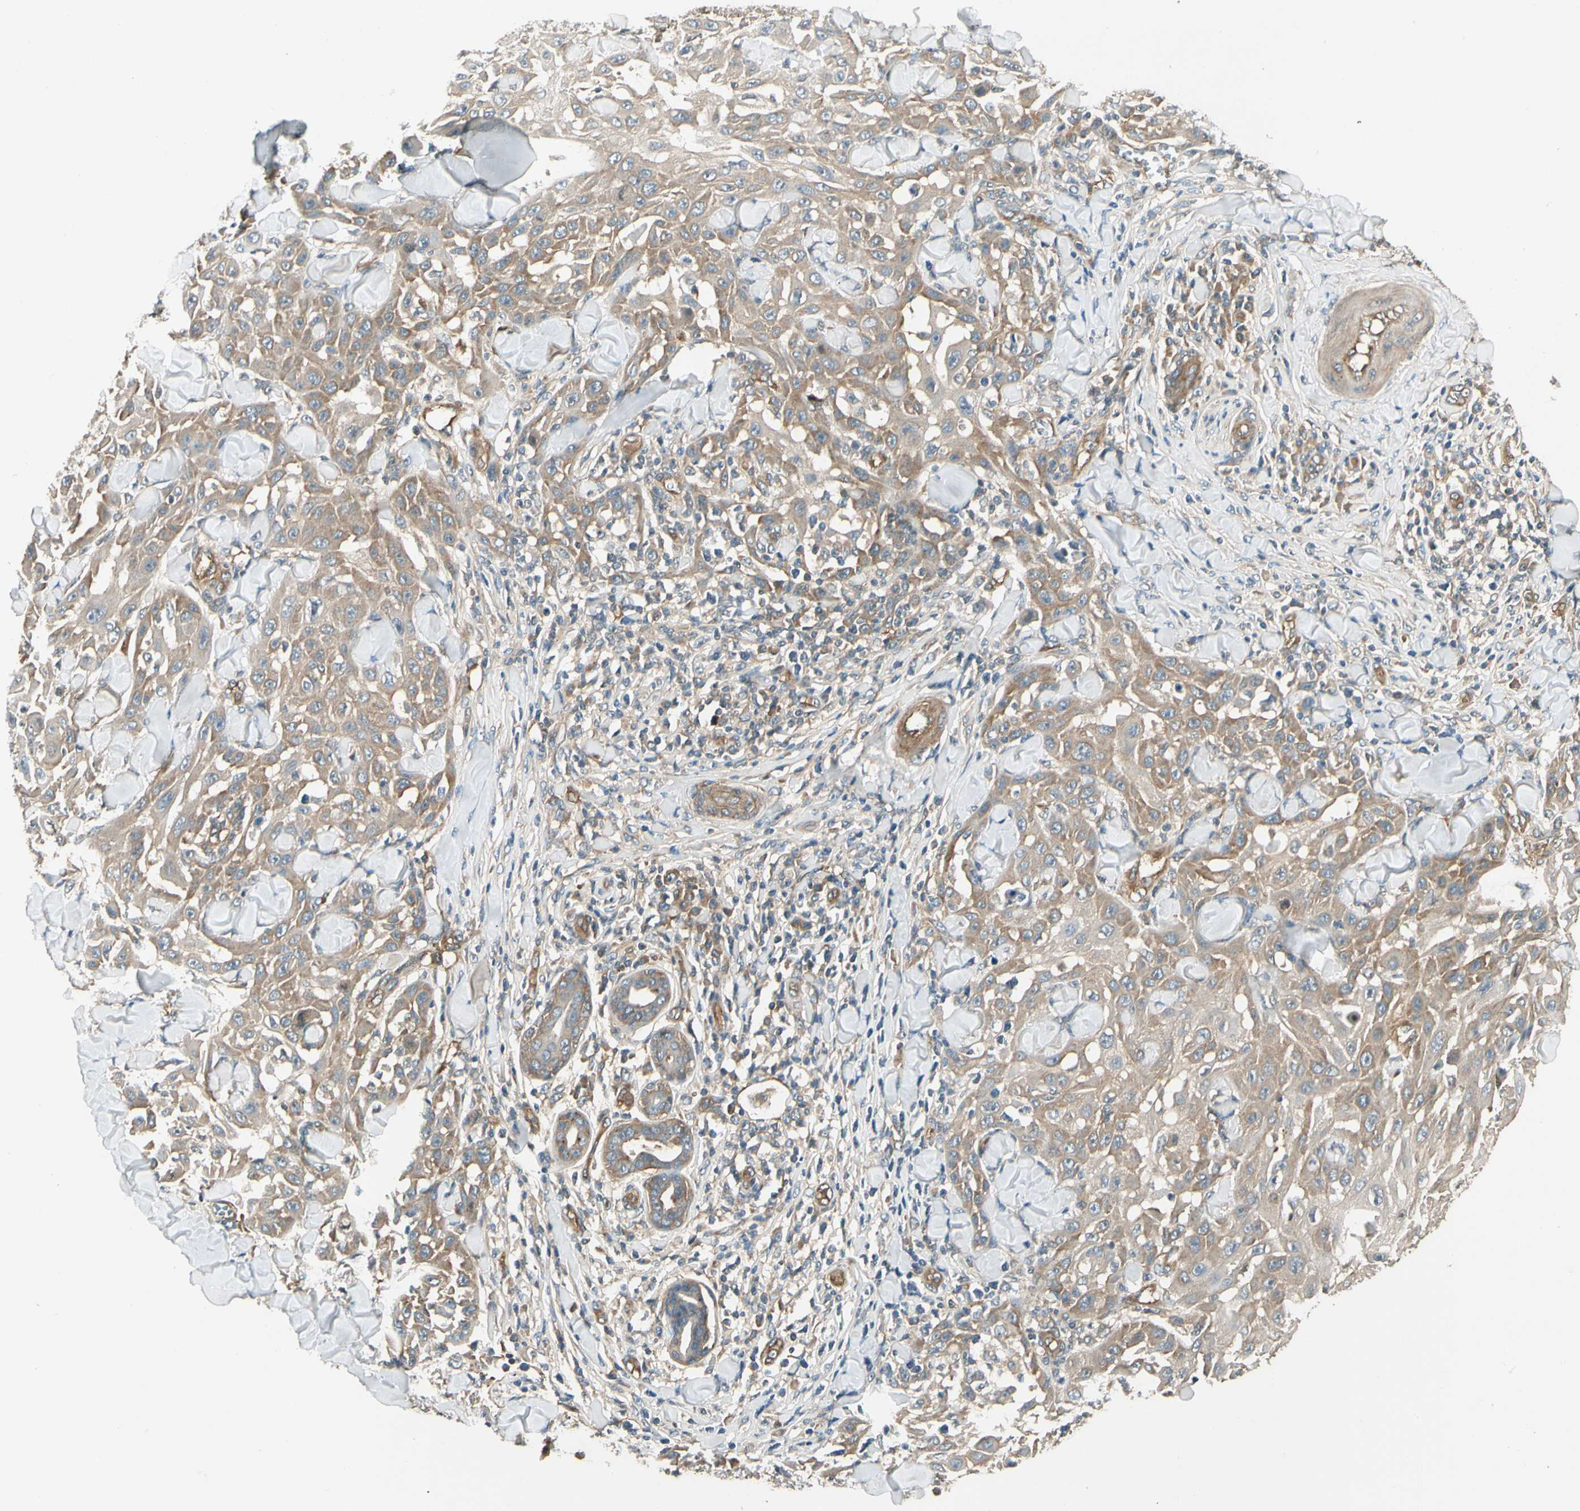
{"staining": {"intensity": "weak", "quantity": ">75%", "location": "cytoplasmic/membranous"}, "tissue": "skin cancer", "cell_type": "Tumor cells", "image_type": "cancer", "snomed": [{"axis": "morphology", "description": "Squamous cell carcinoma, NOS"}, {"axis": "topography", "description": "Skin"}], "caption": "IHC (DAB (3,3'-diaminobenzidine)) staining of skin cancer reveals weak cytoplasmic/membranous protein staining in approximately >75% of tumor cells.", "gene": "ROCK2", "patient": {"sex": "male", "age": 24}}